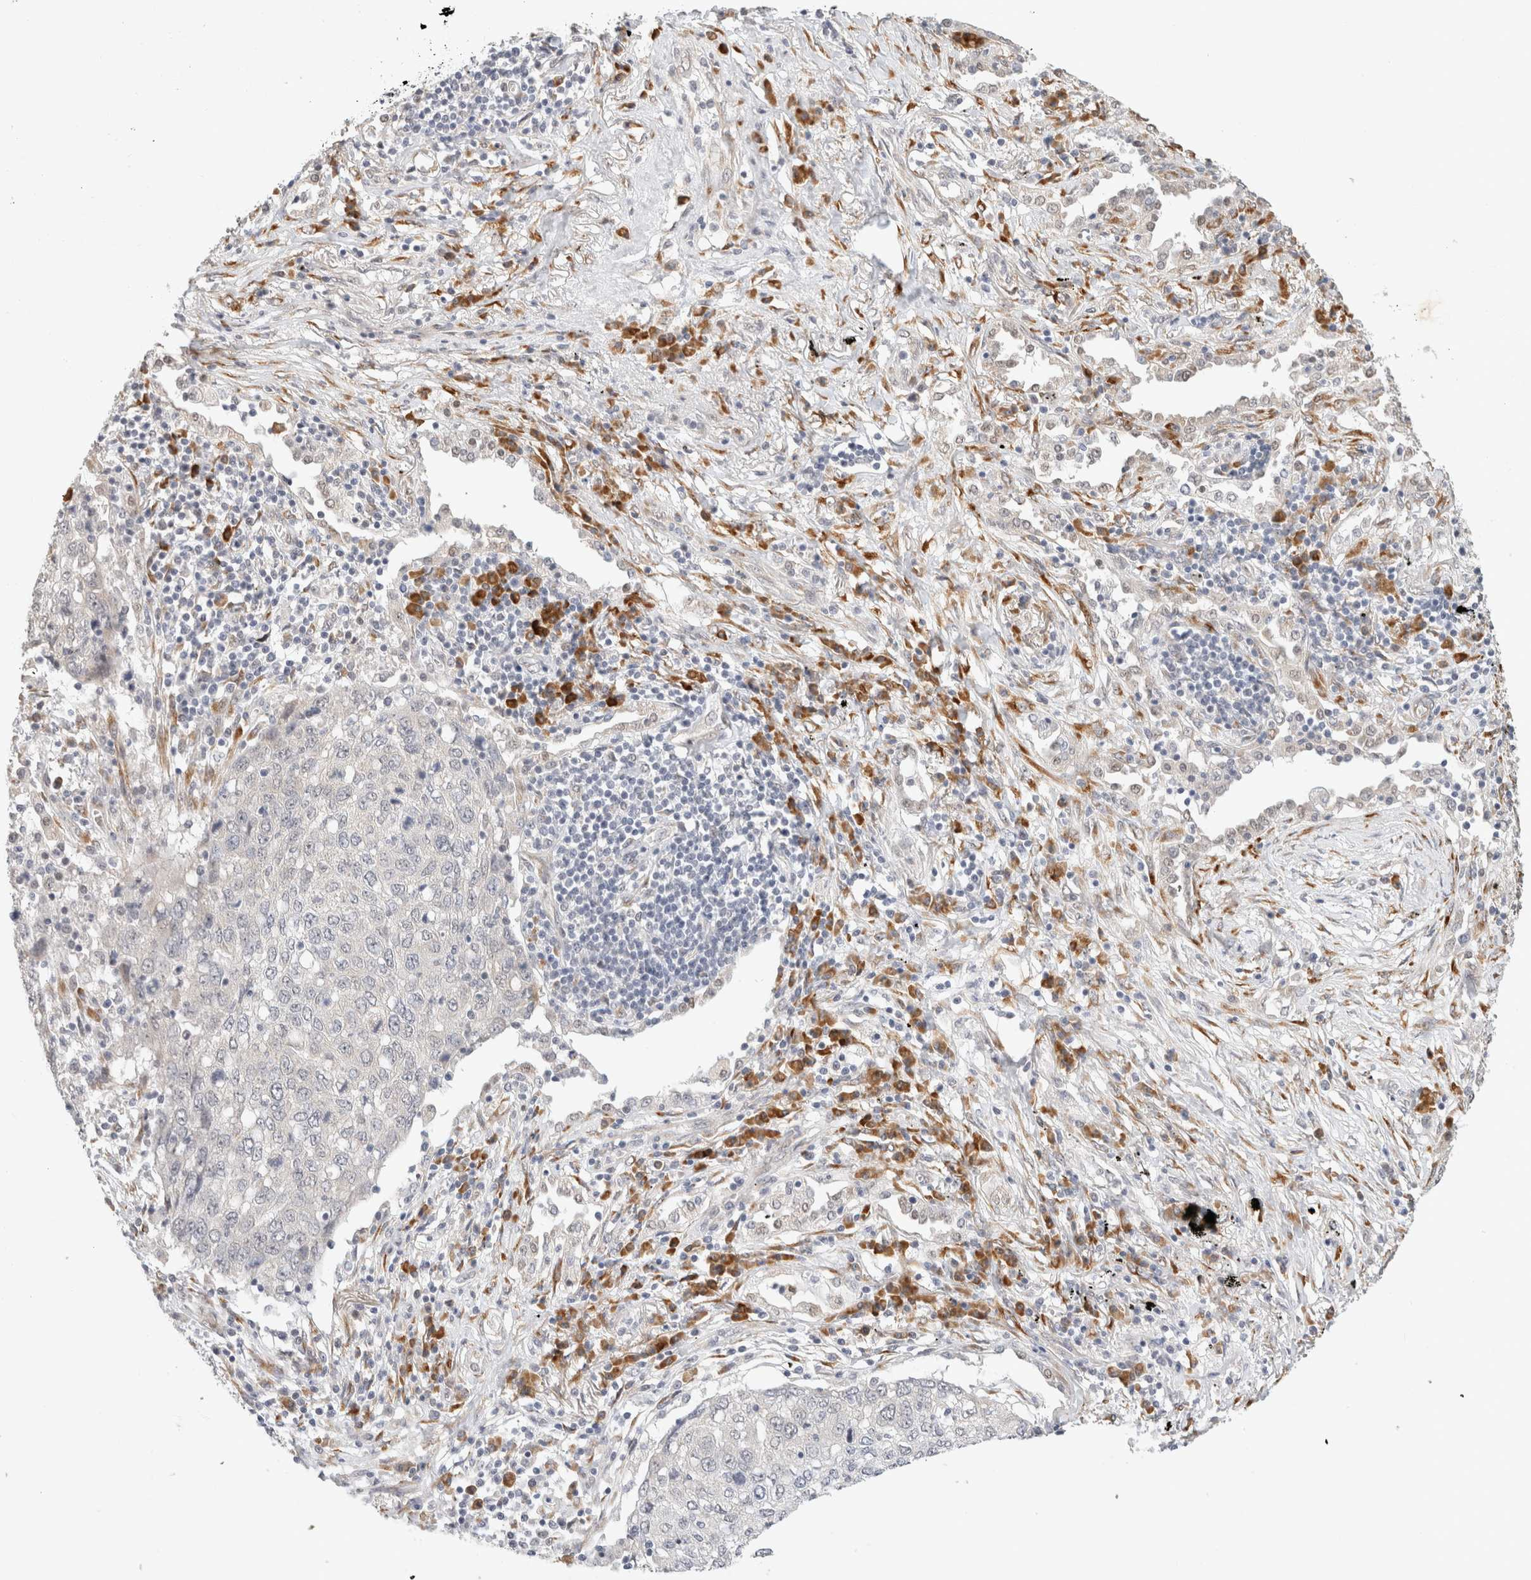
{"staining": {"intensity": "negative", "quantity": "none", "location": "none"}, "tissue": "lung cancer", "cell_type": "Tumor cells", "image_type": "cancer", "snomed": [{"axis": "morphology", "description": "Squamous cell carcinoma, NOS"}, {"axis": "topography", "description": "Lung"}], "caption": "Tumor cells are negative for brown protein staining in squamous cell carcinoma (lung).", "gene": "HDLBP", "patient": {"sex": "female", "age": 63}}